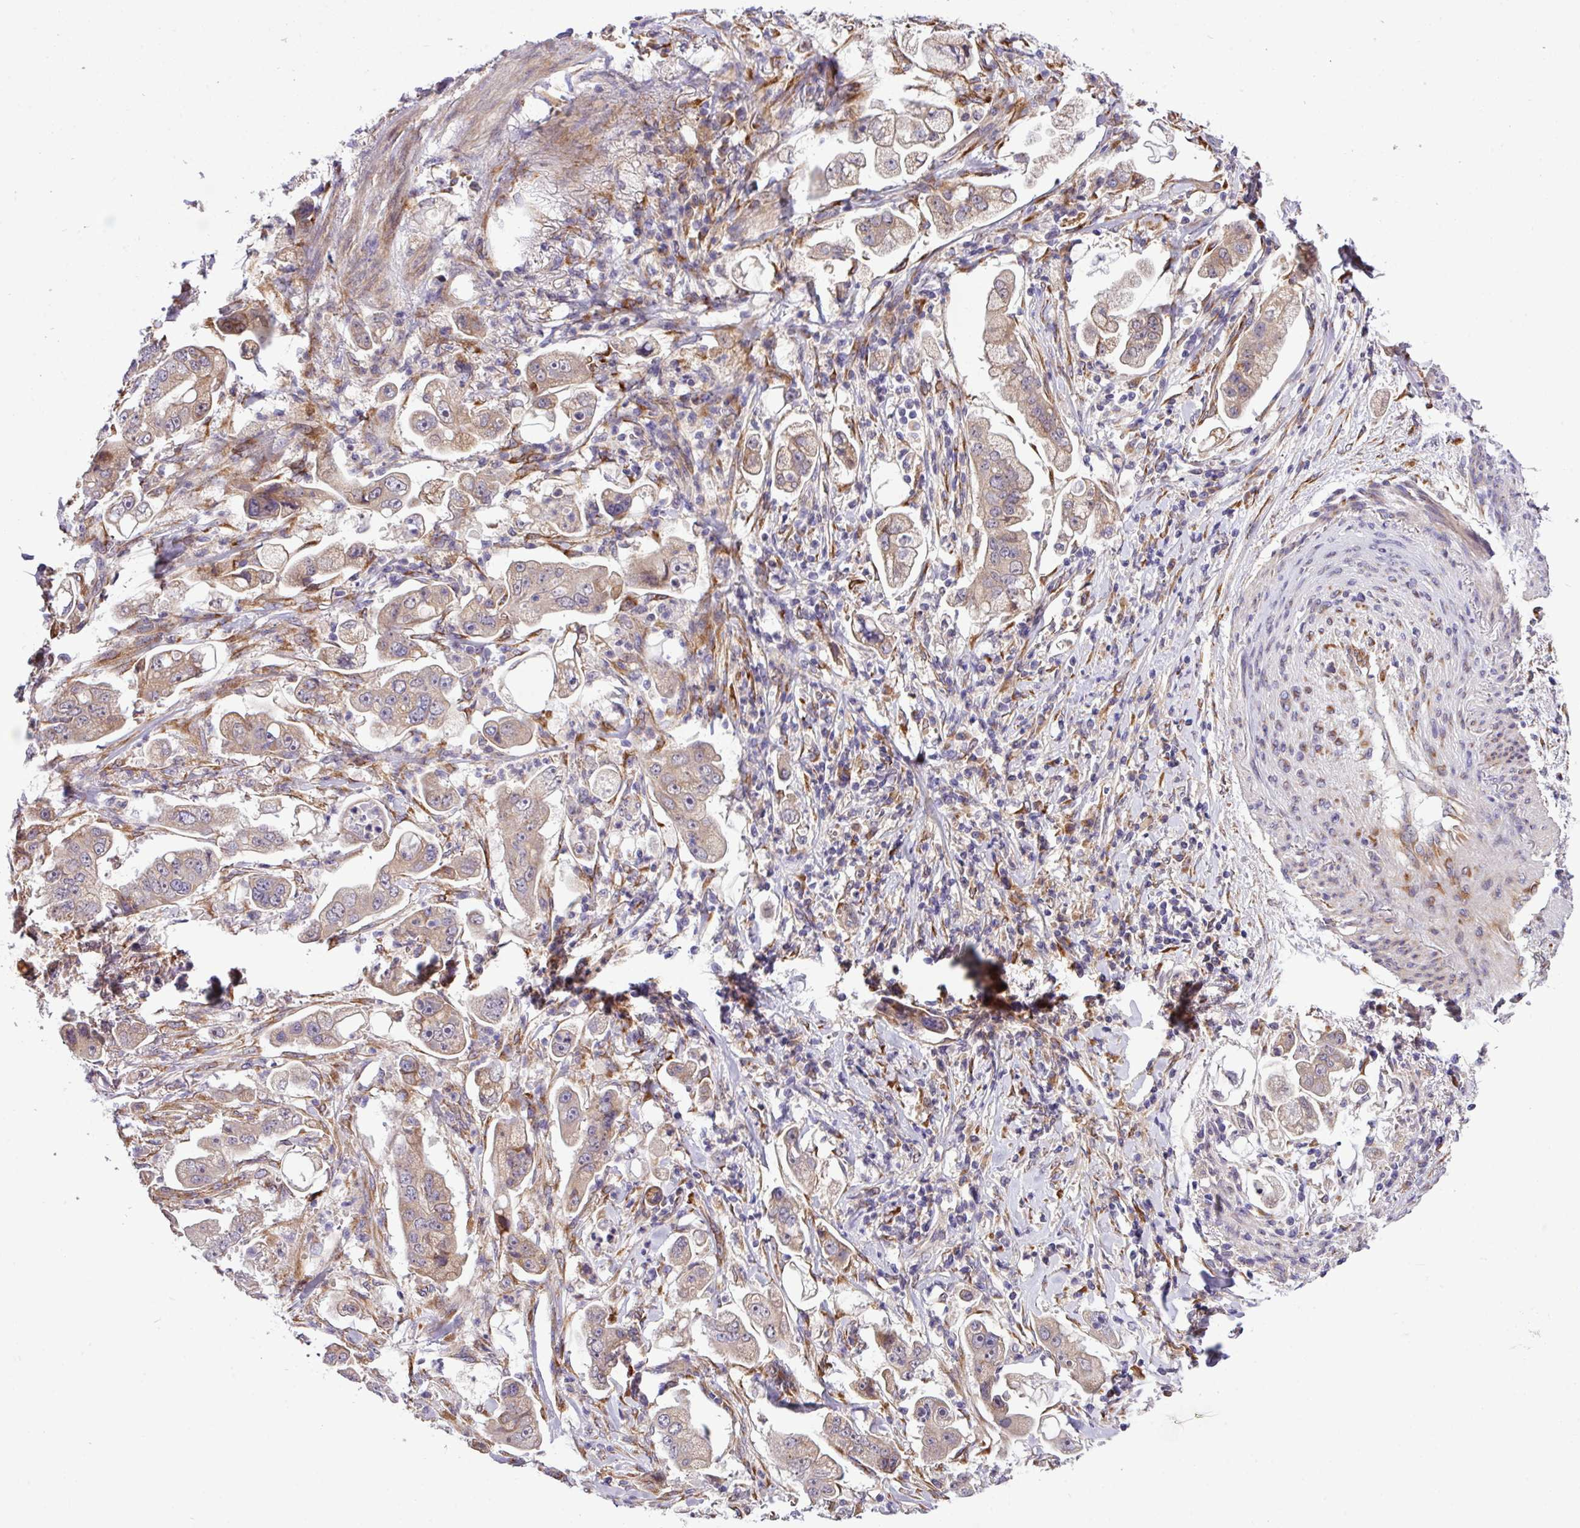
{"staining": {"intensity": "weak", "quantity": "25%-75%", "location": "cytoplasmic/membranous"}, "tissue": "stomach cancer", "cell_type": "Tumor cells", "image_type": "cancer", "snomed": [{"axis": "morphology", "description": "Adenocarcinoma, NOS"}, {"axis": "topography", "description": "Stomach"}], "caption": "A photomicrograph showing weak cytoplasmic/membranous expression in about 25%-75% of tumor cells in stomach cancer, as visualized by brown immunohistochemical staining.", "gene": "TM2D2", "patient": {"sex": "male", "age": 62}}